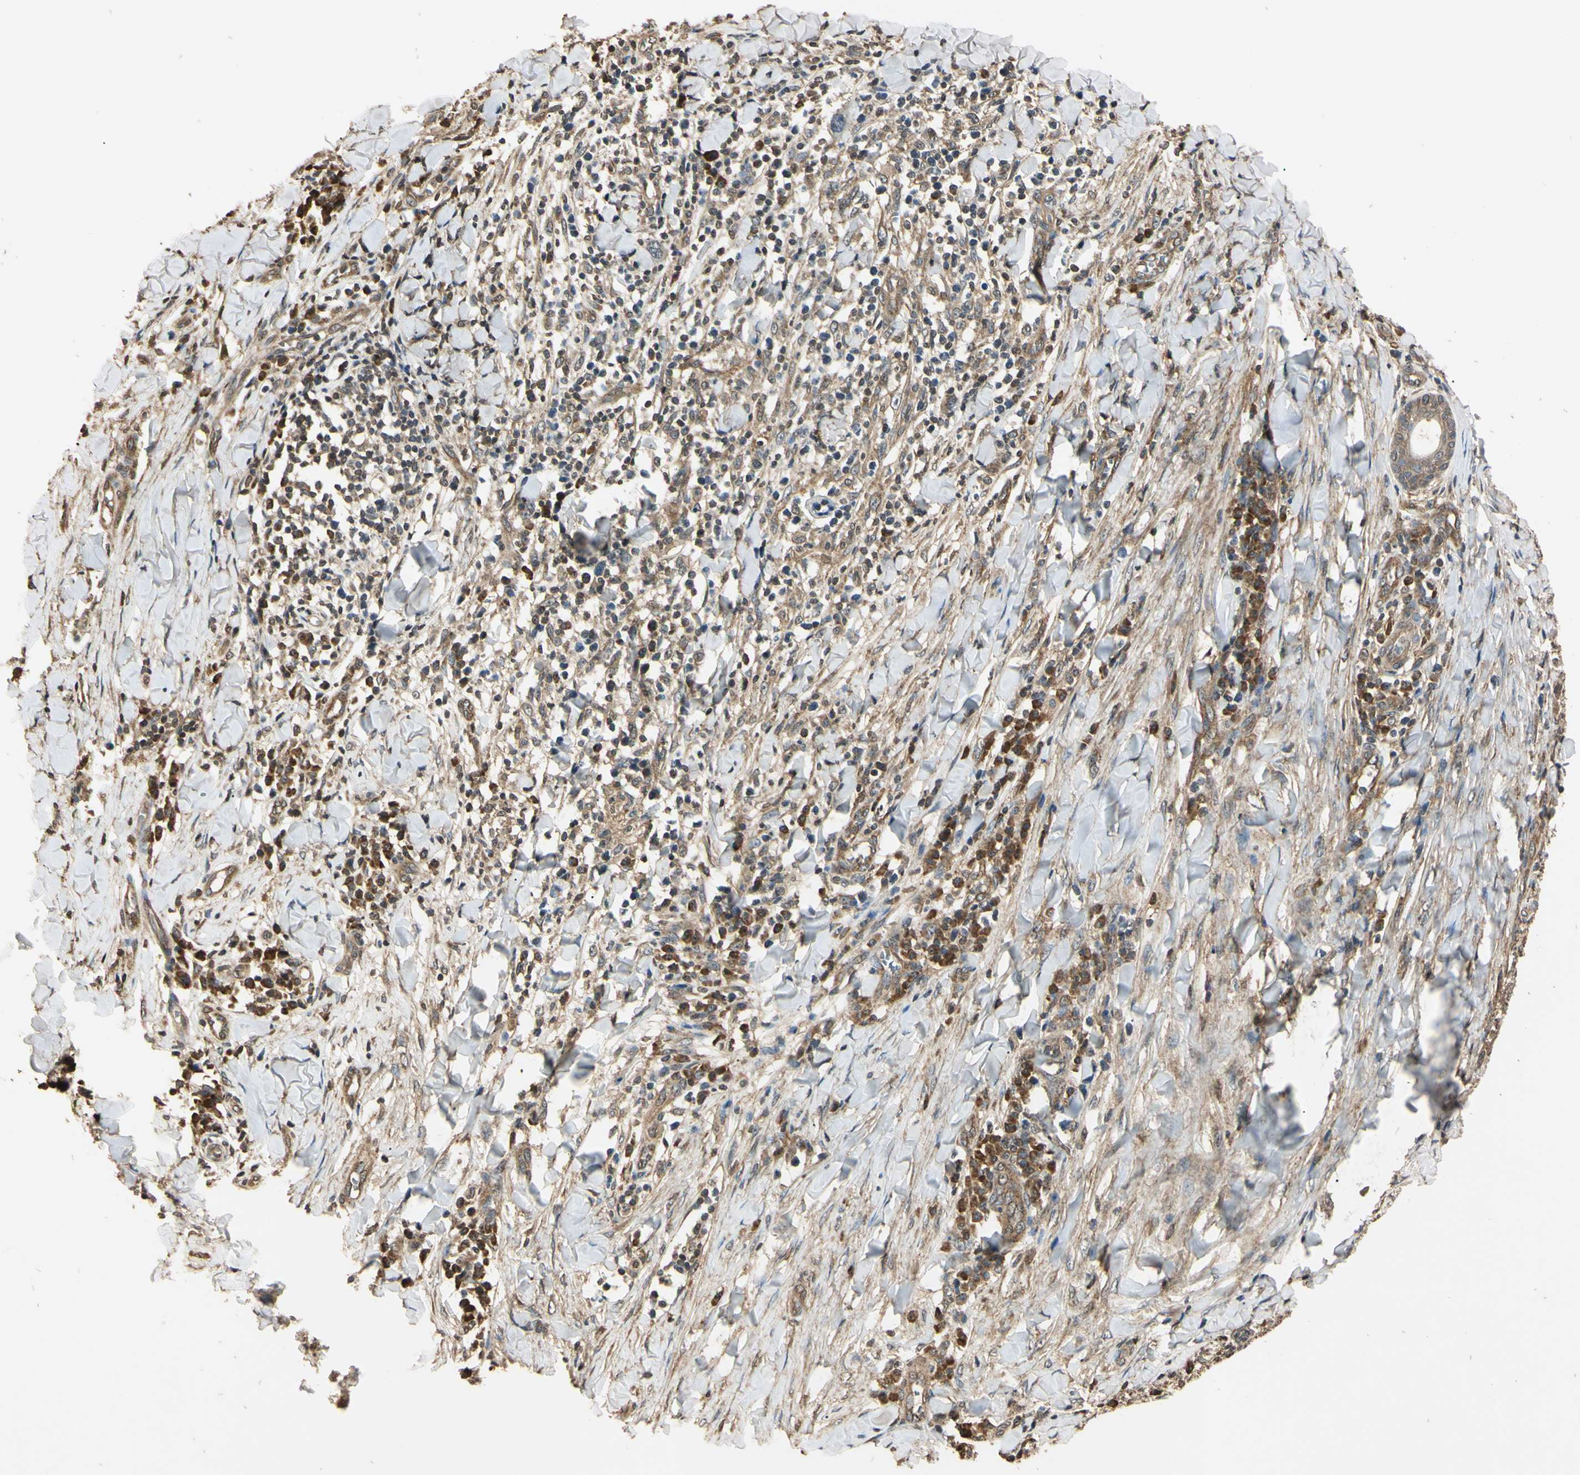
{"staining": {"intensity": "moderate", "quantity": "25%-75%", "location": "cytoplasmic/membranous"}, "tissue": "skin cancer", "cell_type": "Tumor cells", "image_type": "cancer", "snomed": [{"axis": "morphology", "description": "Squamous cell carcinoma, NOS"}, {"axis": "topography", "description": "Skin"}], "caption": "A histopathology image of skin squamous cell carcinoma stained for a protein demonstrates moderate cytoplasmic/membranous brown staining in tumor cells.", "gene": "EPN1", "patient": {"sex": "male", "age": 24}}